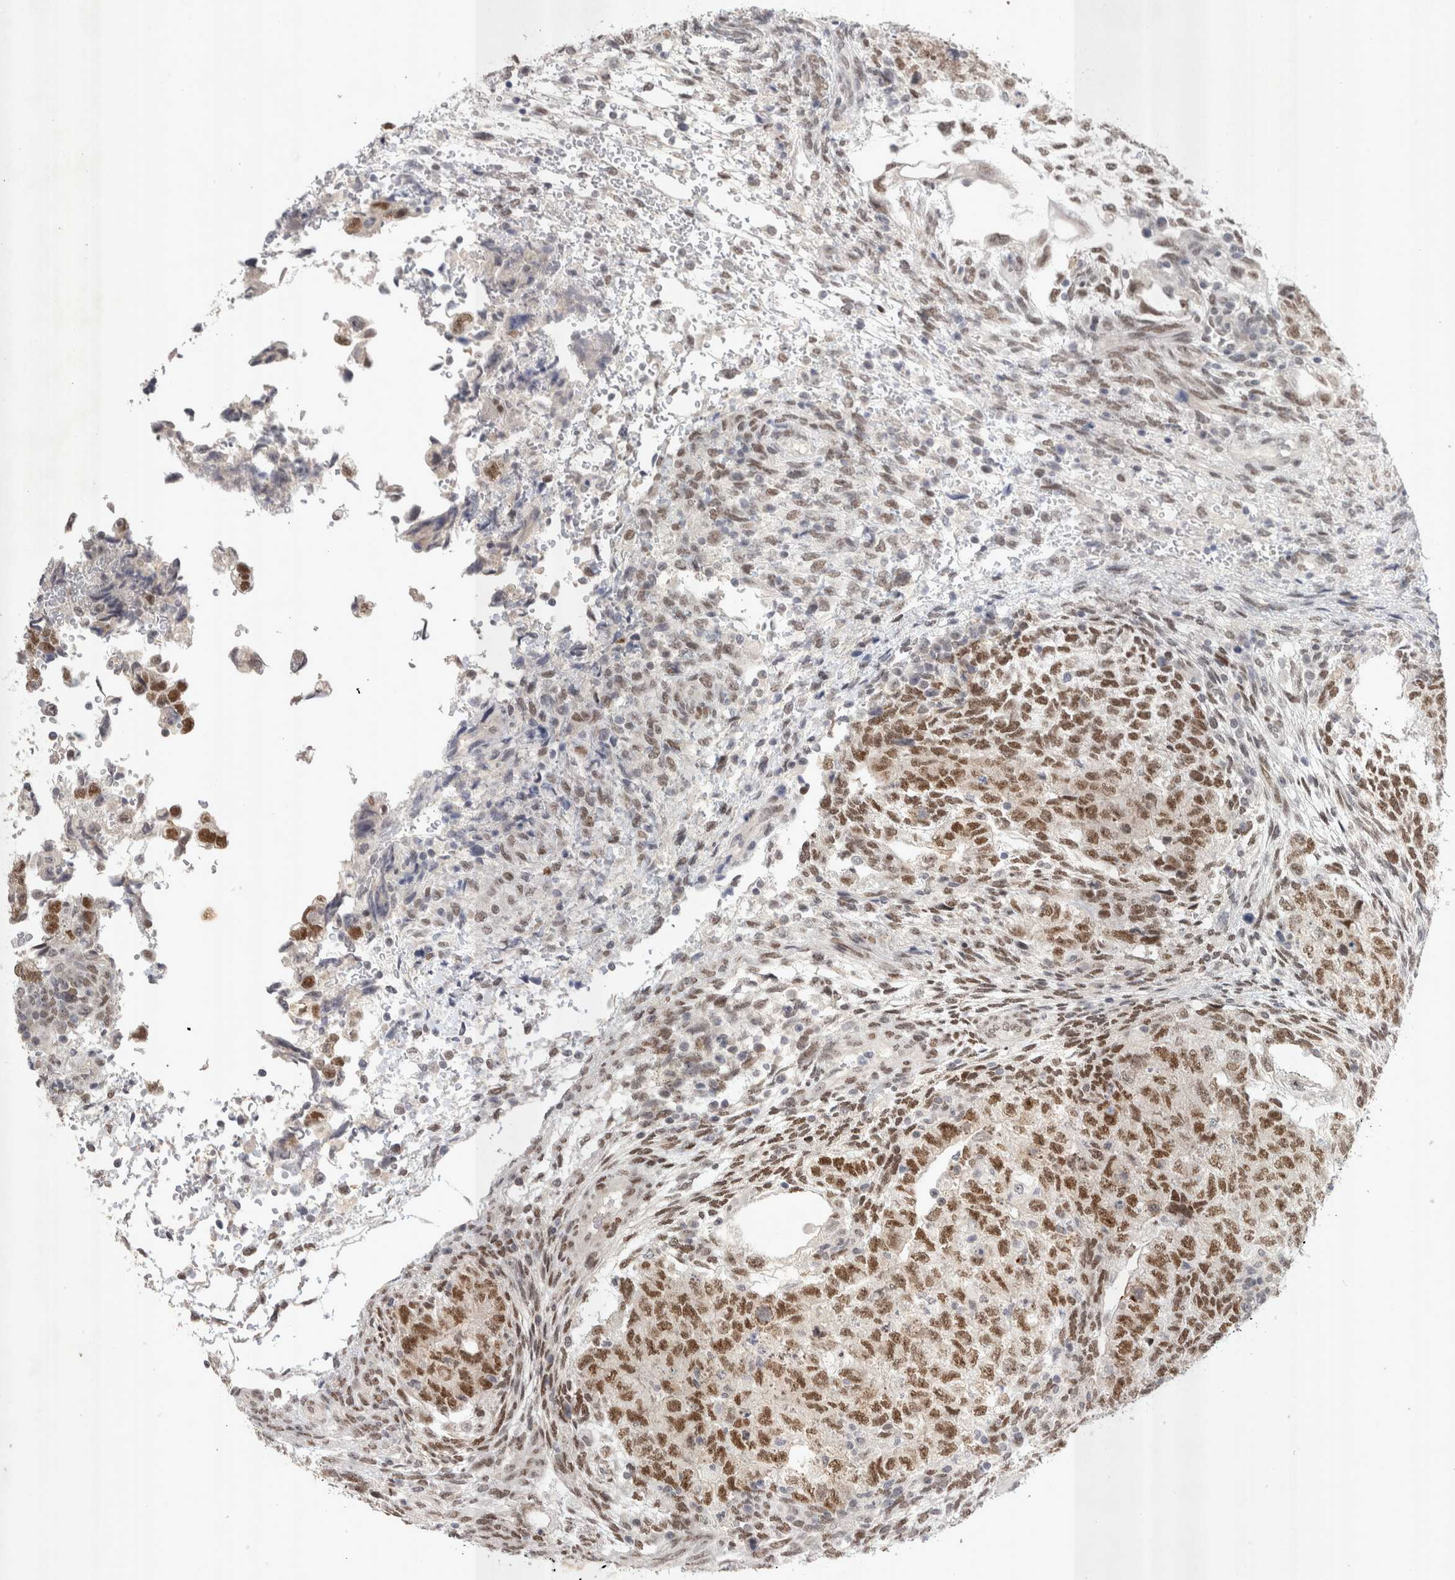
{"staining": {"intensity": "moderate", "quantity": ">75%", "location": "nuclear"}, "tissue": "testis cancer", "cell_type": "Tumor cells", "image_type": "cancer", "snomed": [{"axis": "morphology", "description": "Normal tissue, NOS"}, {"axis": "morphology", "description": "Carcinoma, Embryonal, NOS"}, {"axis": "topography", "description": "Testis"}], "caption": "The immunohistochemical stain highlights moderate nuclear expression in tumor cells of testis cancer tissue.", "gene": "RECQL4", "patient": {"sex": "male", "age": 36}}